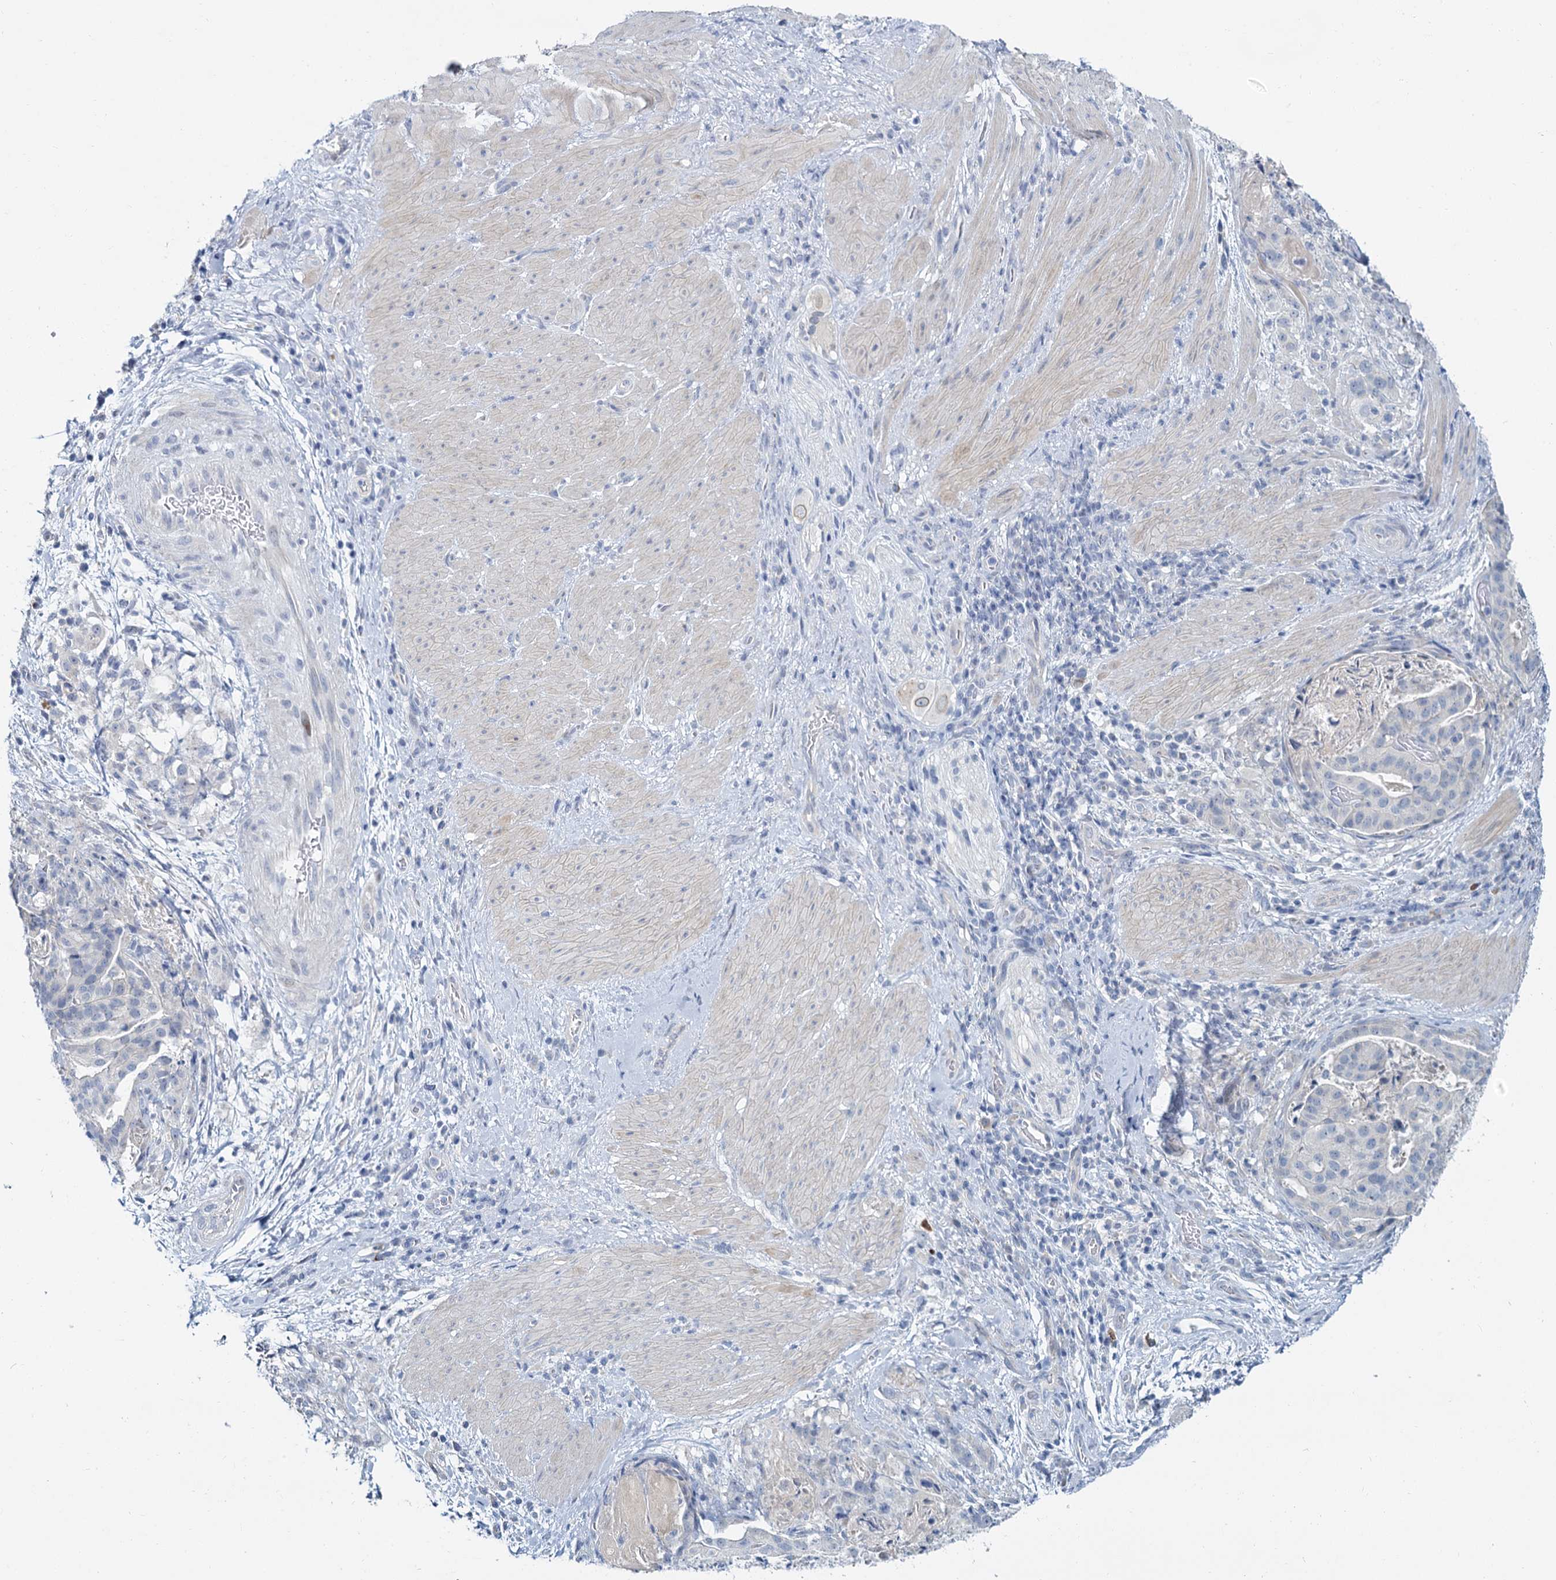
{"staining": {"intensity": "negative", "quantity": "none", "location": "none"}, "tissue": "stomach cancer", "cell_type": "Tumor cells", "image_type": "cancer", "snomed": [{"axis": "morphology", "description": "Adenocarcinoma, NOS"}, {"axis": "topography", "description": "Stomach"}], "caption": "This is an immunohistochemistry (IHC) image of human stomach cancer (adenocarcinoma). There is no staining in tumor cells.", "gene": "ACRBP", "patient": {"sex": "male", "age": 48}}